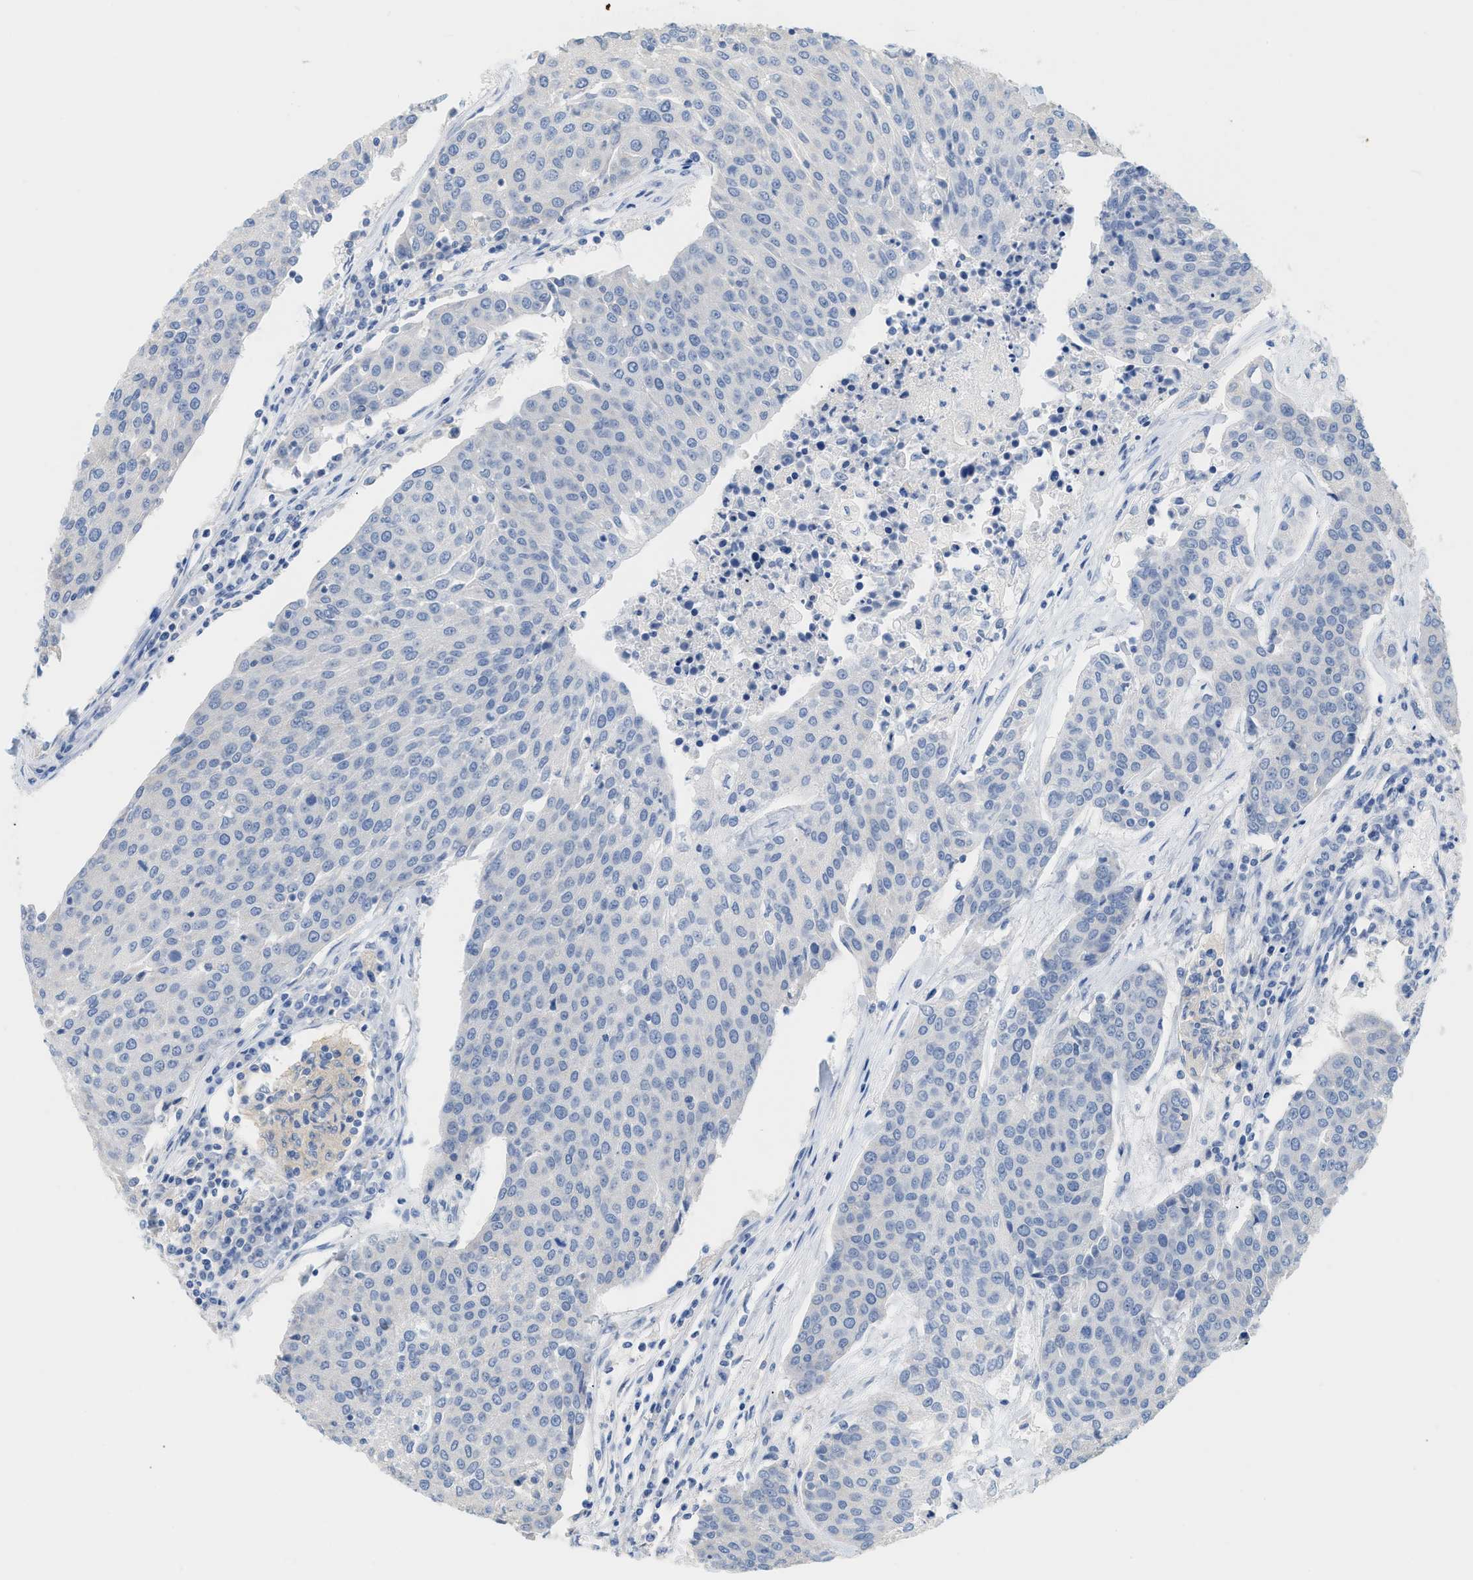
{"staining": {"intensity": "negative", "quantity": "none", "location": "none"}, "tissue": "urothelial cancer", "cell_type": "Tumor cells", "image_type": "cancer", "snomed": [{"axis": "morphology", "description": "Urothelial carcinoma, High grade"}, {"axis": "topography", "description": "Urinary bladder"}], "caption": "IHC of human urothelial cancer shows no staining in tumor cells.", "gene": "PAPPA", "patient": {"sex": "female", "age": 85}}